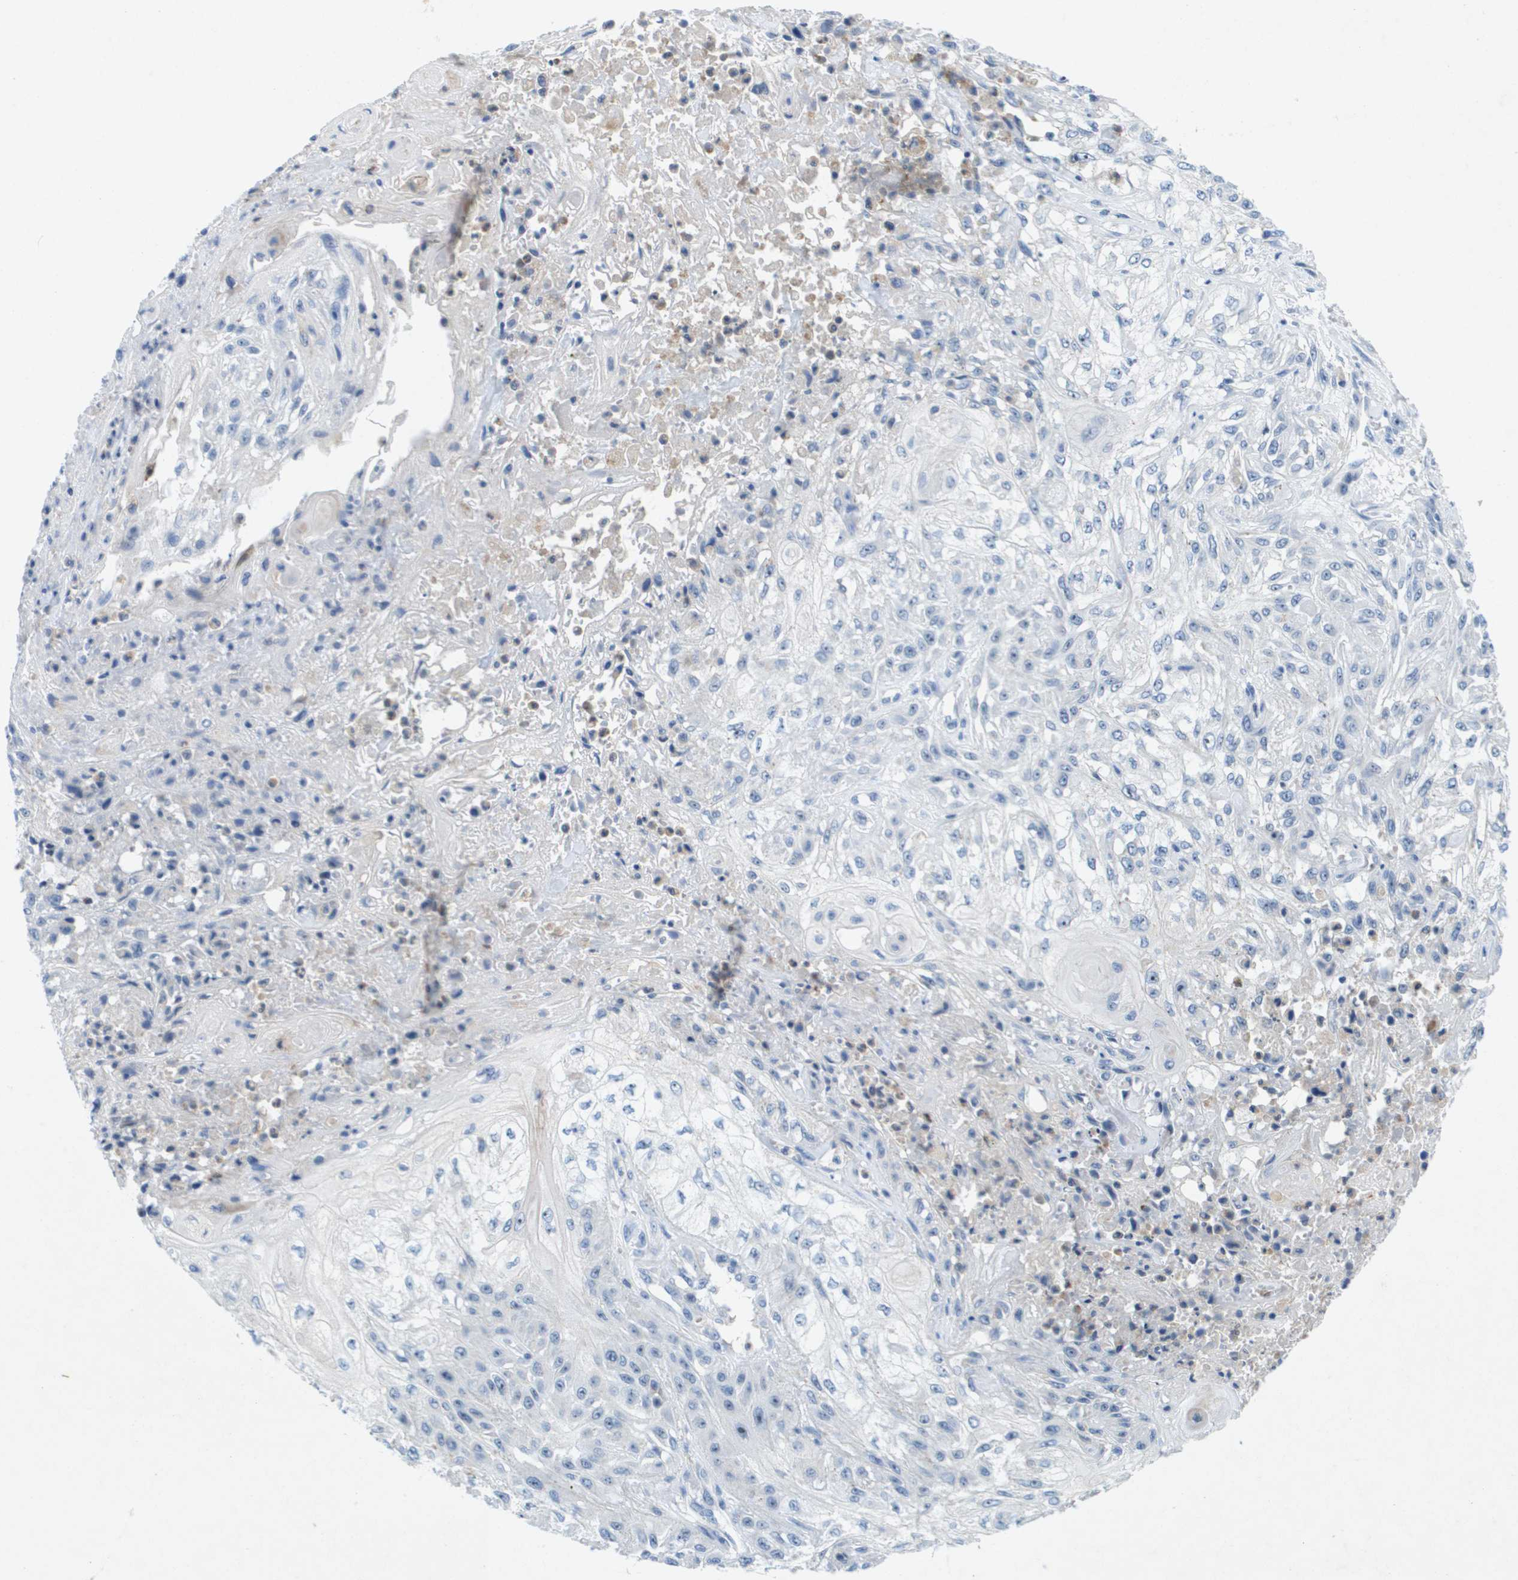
{"staining": {"intensity": "weak", "quantity": "<25%", "location": "nuclear"}, "tissue": "skin cancer", "cell_type": "Tumor cells", "image_type": "cancer", "snomed": [{"axis": "morphology", "description": "Squamous cell carcinoma, NOS"}, {"axis": "morphology", "description": "Squamous cell carcinoma, metastatic, NOS"}, {"axis": "topography", "description": "Skin"}, {"axis": "topography", "description": "Lymph node"}], "caption": "Photomicrograph shows no protein positivity in tumor cells of skin metastatic squamous cell carcinoma tissue. (DAB (3,3'-diaminobenzidine) IHC, high magnification).", "gene": "LIPG", "patient": {"sex": "male", "age": 75}}